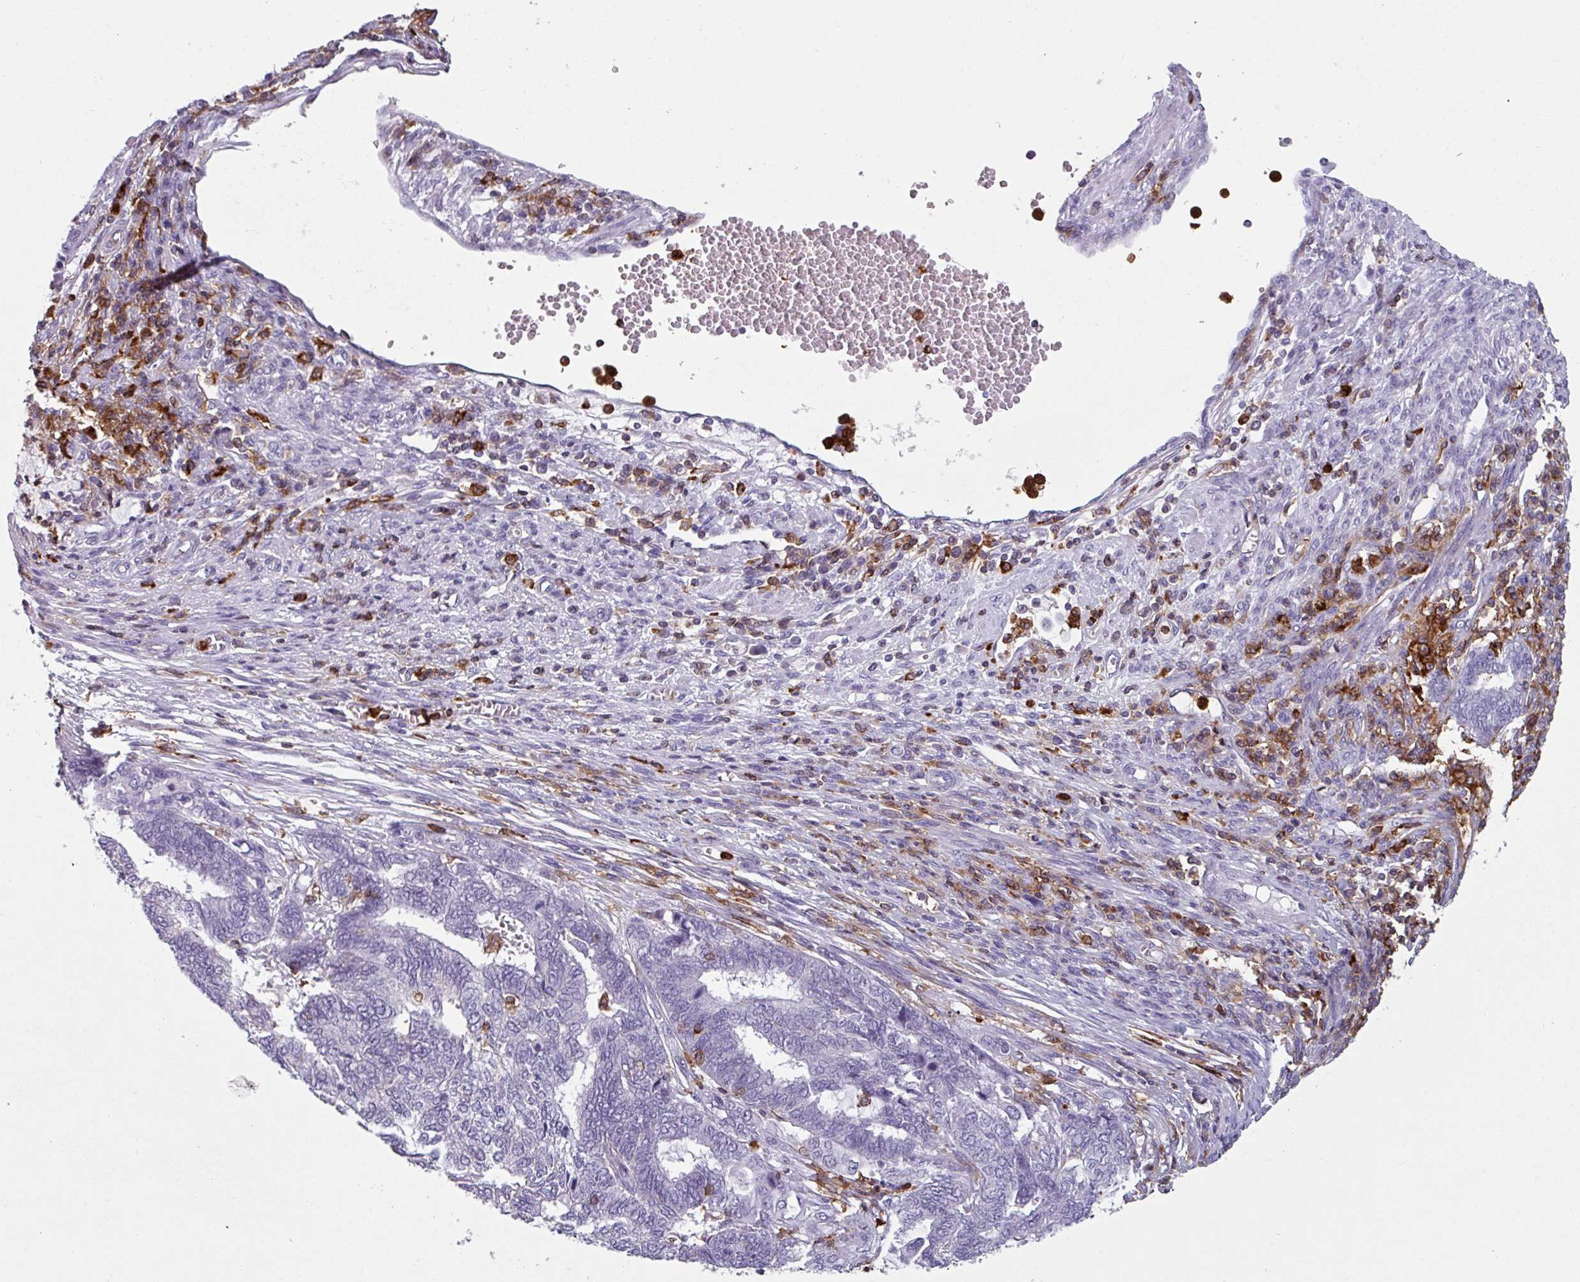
{"staining": {"intensity": "negative", "quantity": "none", "location": "none"}, "tissue": "endometrial cancer", "cell_type": "Tumor cells", "image_type": "cancer", "snomed": [{"axis": "morphology", "description": "Adenocarcinoma, NOS"}, {"axis": "topography", "description": "Uterus"}, {"axis": "topography", "description": "Endometrium"}], "caption": "DAB immunohistochemical staining of endometrial adenocarcinoma displays no significant positivity in tumor cells.", "gene": "EXOSC5", "patient": {"sex": "female", "age": 70}}